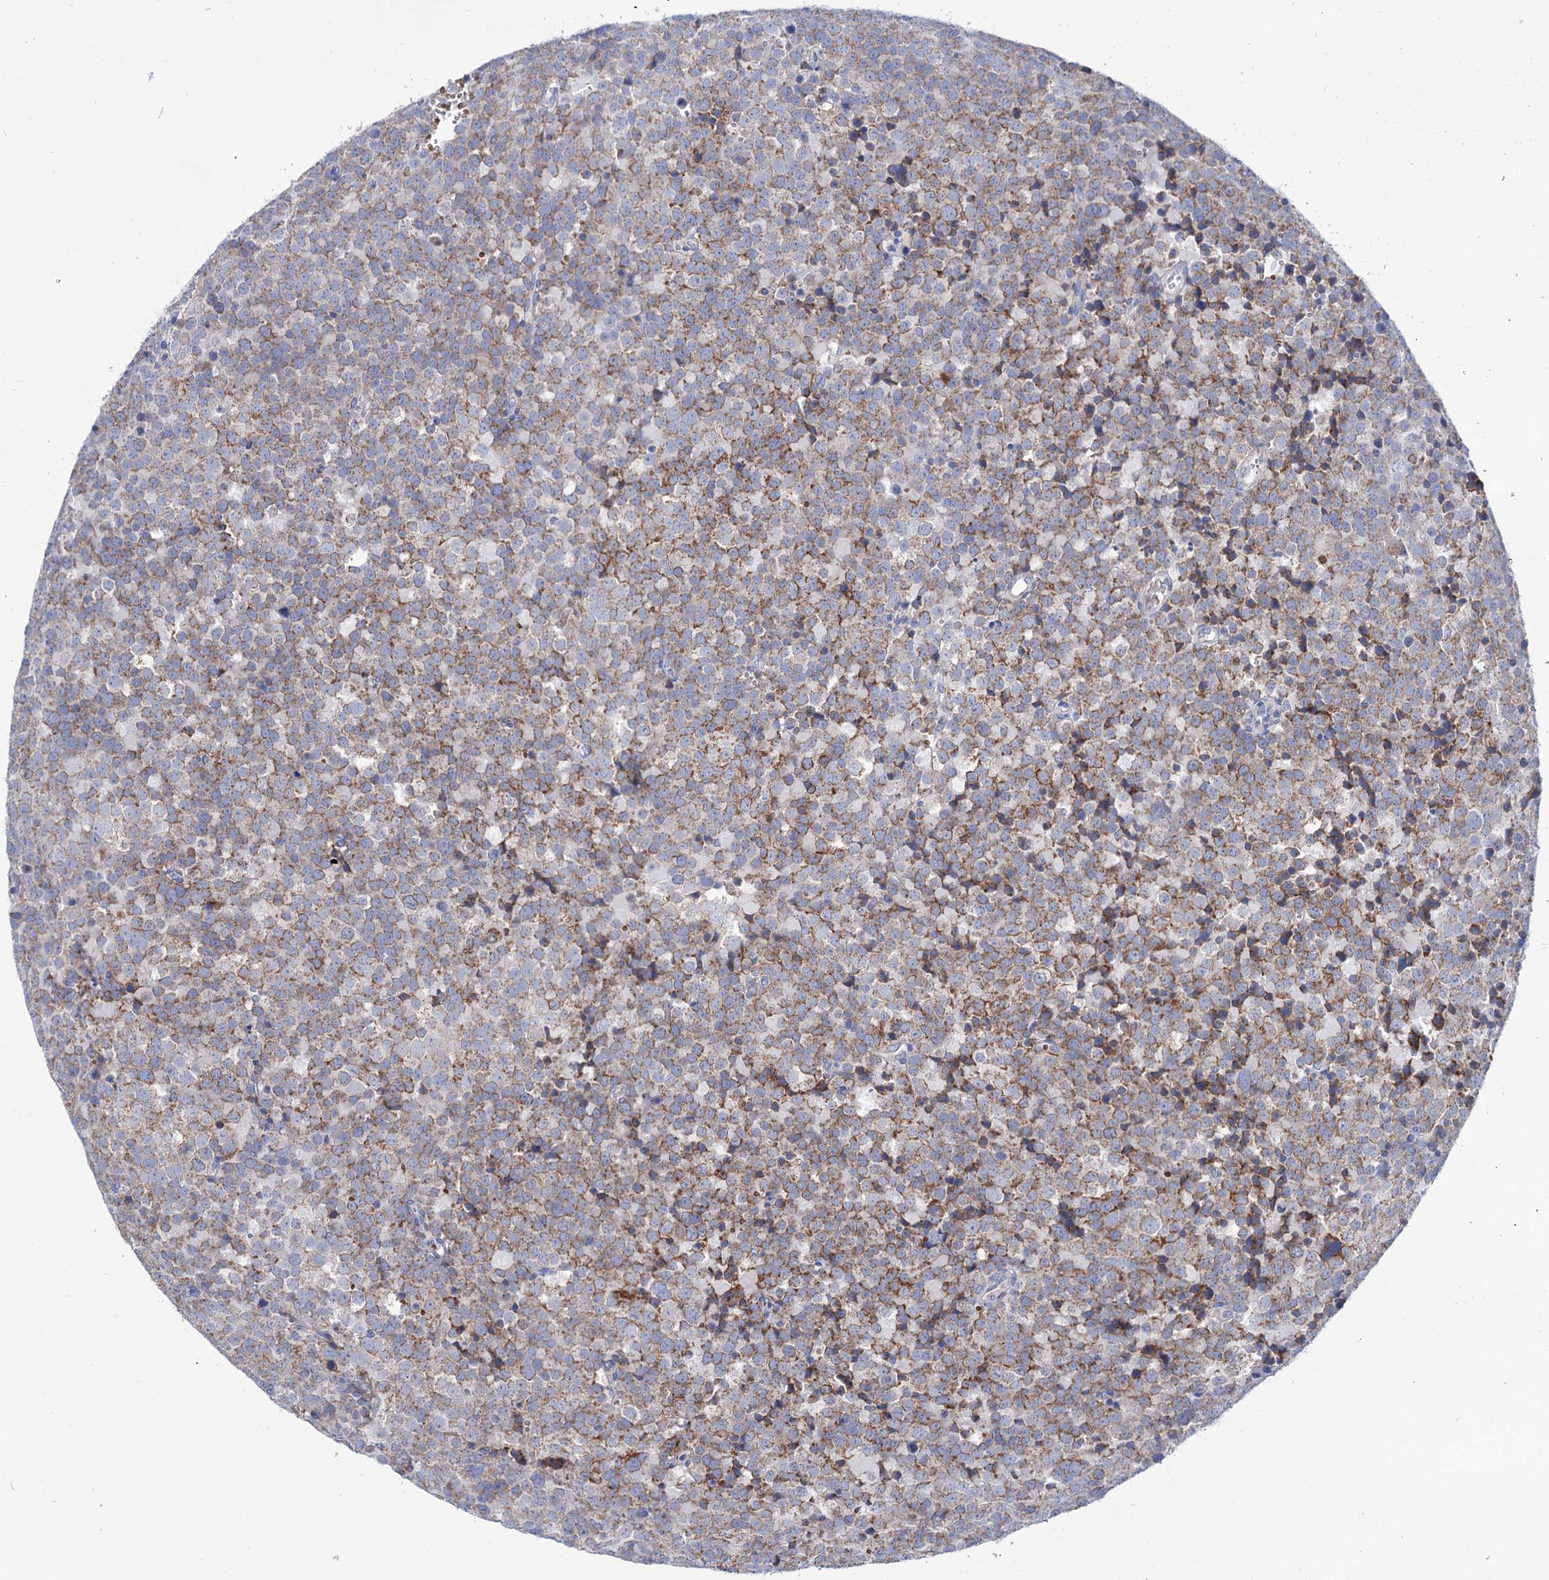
{"staining": {"intensity": "moderate", "quantity": "25%-75%", "location": "cytoplasmic/membranous"}, "tissue": "testis cancer", "cell_type": "Tumor cells", "image_type": "cancer", "snomed": [{"axis": "morphology", "description": "Seminoma, NOS"}, {"axis": "topography", "description": "Testis"}], "caption": "Testis cancer tissue demonstrates moderate cytoplasmic/membranous positivity in about 25%-75% of tumor cells, visualized by immunohistochemistry.", "gene": "YARS2", "patient": {"sex": "male", "age": 71}}